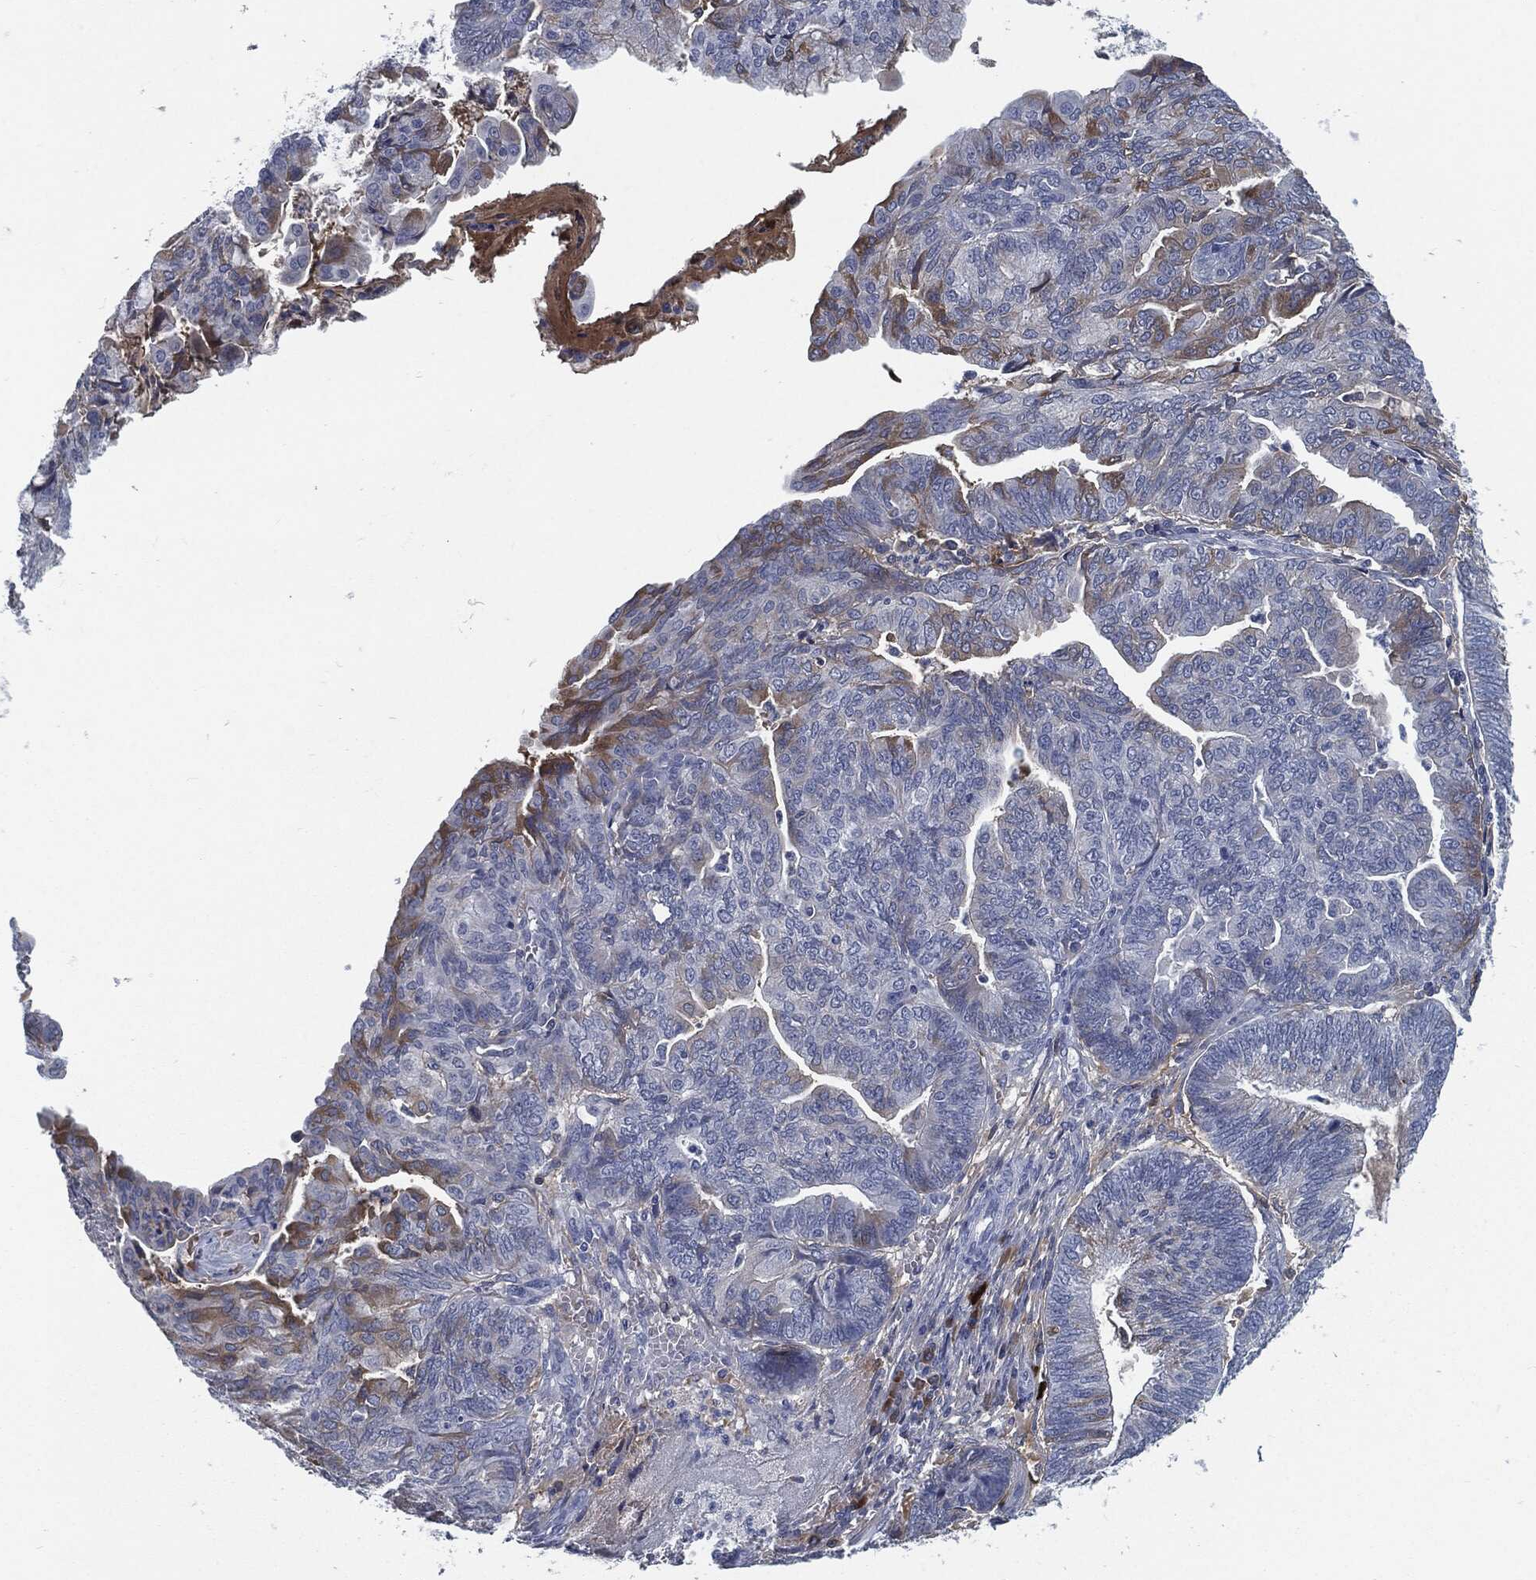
{"staining": {"intensity": "moderate", "quantity": "<25%", "location": "cytoplasmic/membranous"}, "tissue": "endometrial cancer", "cell_type": "Tumor cells", "image_type": "cancer", "snomed": [{"axis": "morphology", "description": "Adenocarcinoma, NOS"}, {"axis": "topography", "description": "Endometrium"}], "caption": "About <25% of tumor cells in endometrial cancer (adenocarcinoma) display moderate cytoplasmic/membranous protein expression as visualized by brown immunohistochemical staining.", "gene": "MST1", "patient": {"sex": "female", "age": 82}}